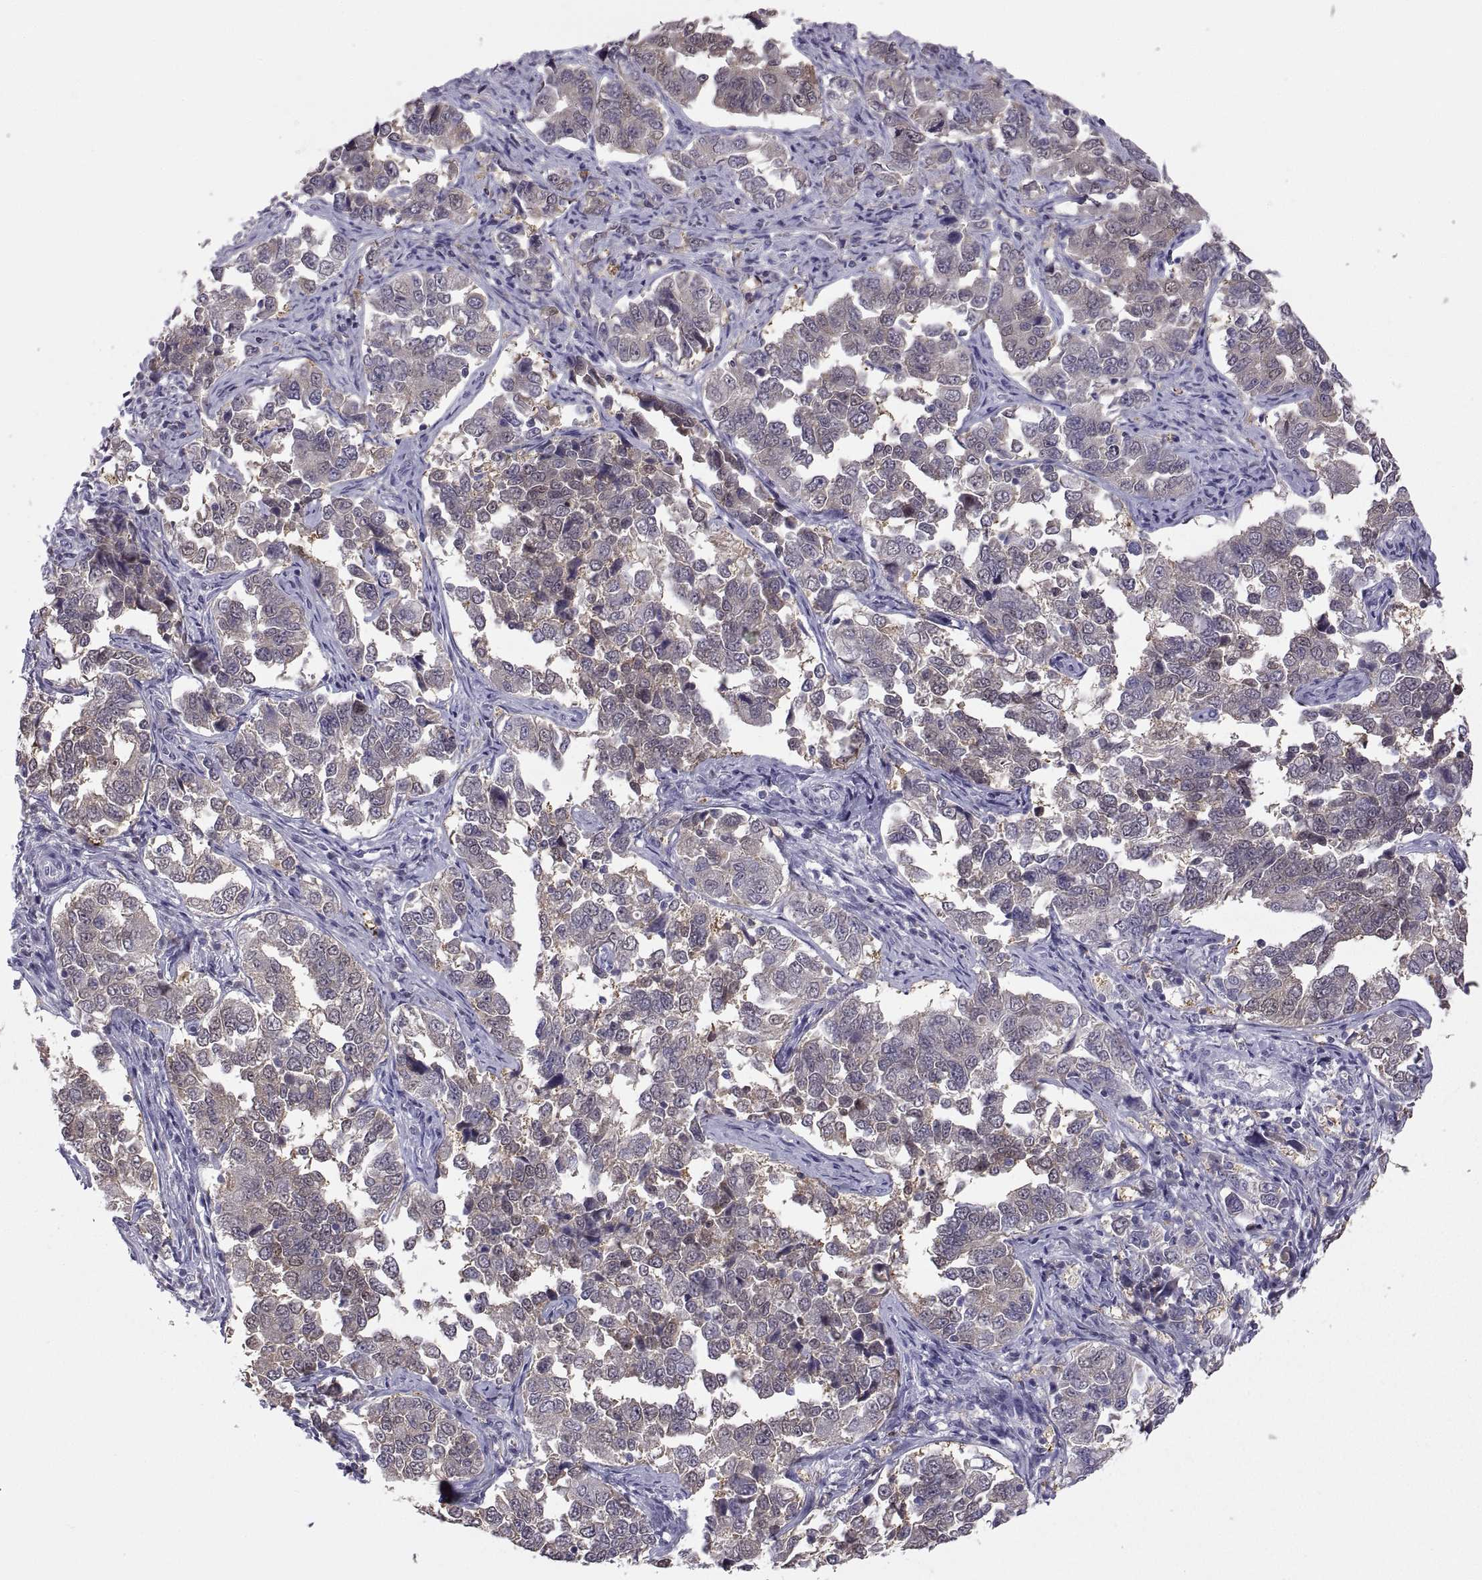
{"staining": {"intensity": "negative", "quantity": "none", "location": "none"}, "tissue": "endometrial cancer", "cell_type": "Tumor cells", "image_type": "cancer", "snomed": [{"axis": "morphology", "description": "Adenocarcinoma, NOS"}, {"axis": "topography", "description": "Endometrium"}], "caption": "Endometrial cancer (adenocarcinoma) was stained to show a protein in brown. There is no significant positivity in tumor cells.", "gene": "FGF9", "patient": {"sex": "female", "age": 43}}